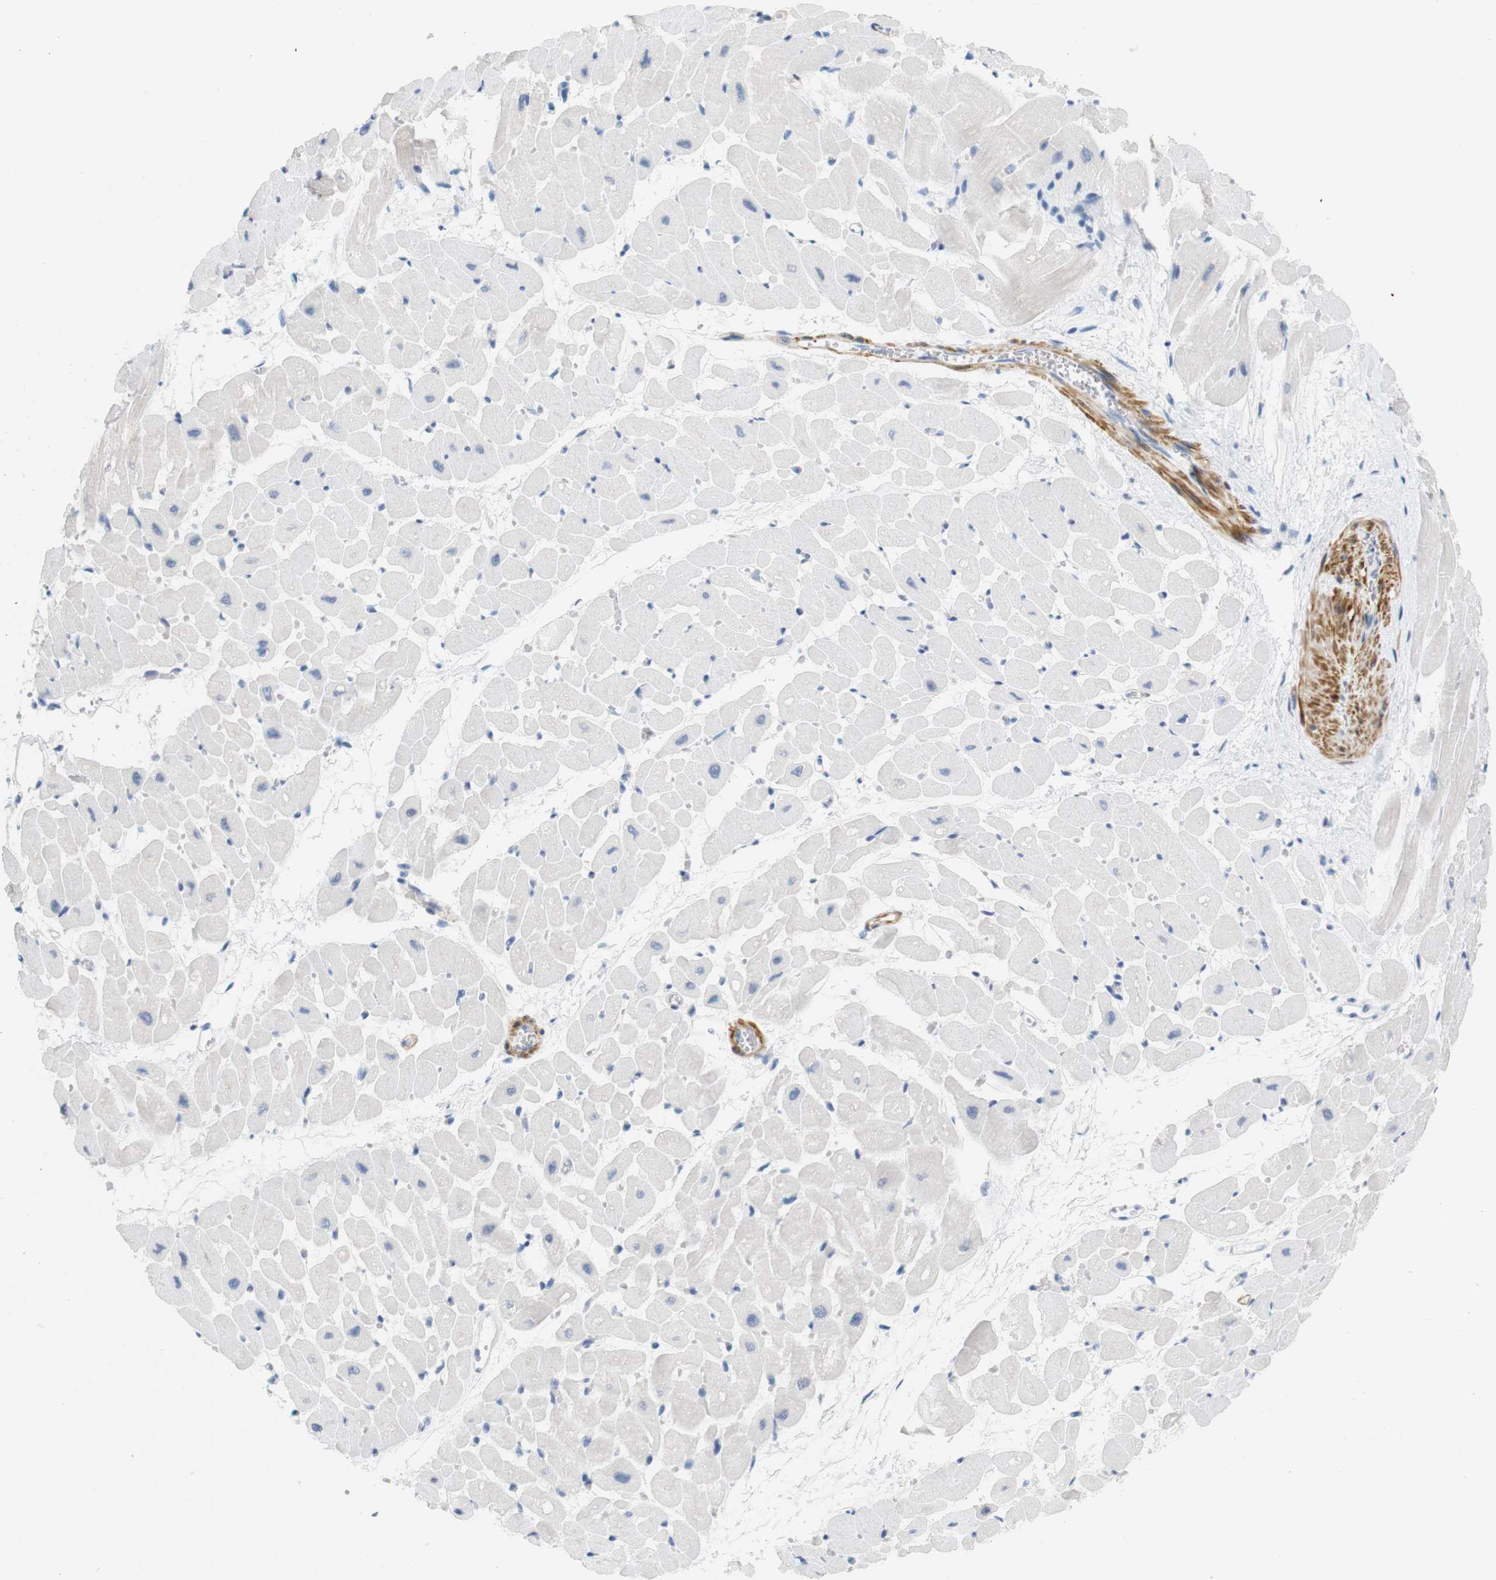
{"staining": {"intensity": "negative", "quantity": "none", "location": "none"}, "tissue": "heart muscle", "cell_type": "Cardiomyocytes", "image_type": "normal", "snomed": [{"axis": "morphology", "description": "Normal tissue, NOS"}, {"axis": "topography", "description": "Heart"}], "caption": "Immunohistochemistry micrograph of unremarkable human heart muscle stained for a protein (brown), which demonstrates no staining in cardiomyocytes.", "gene": "HRH2", "patient": {"sex": "male", "age": 45}}